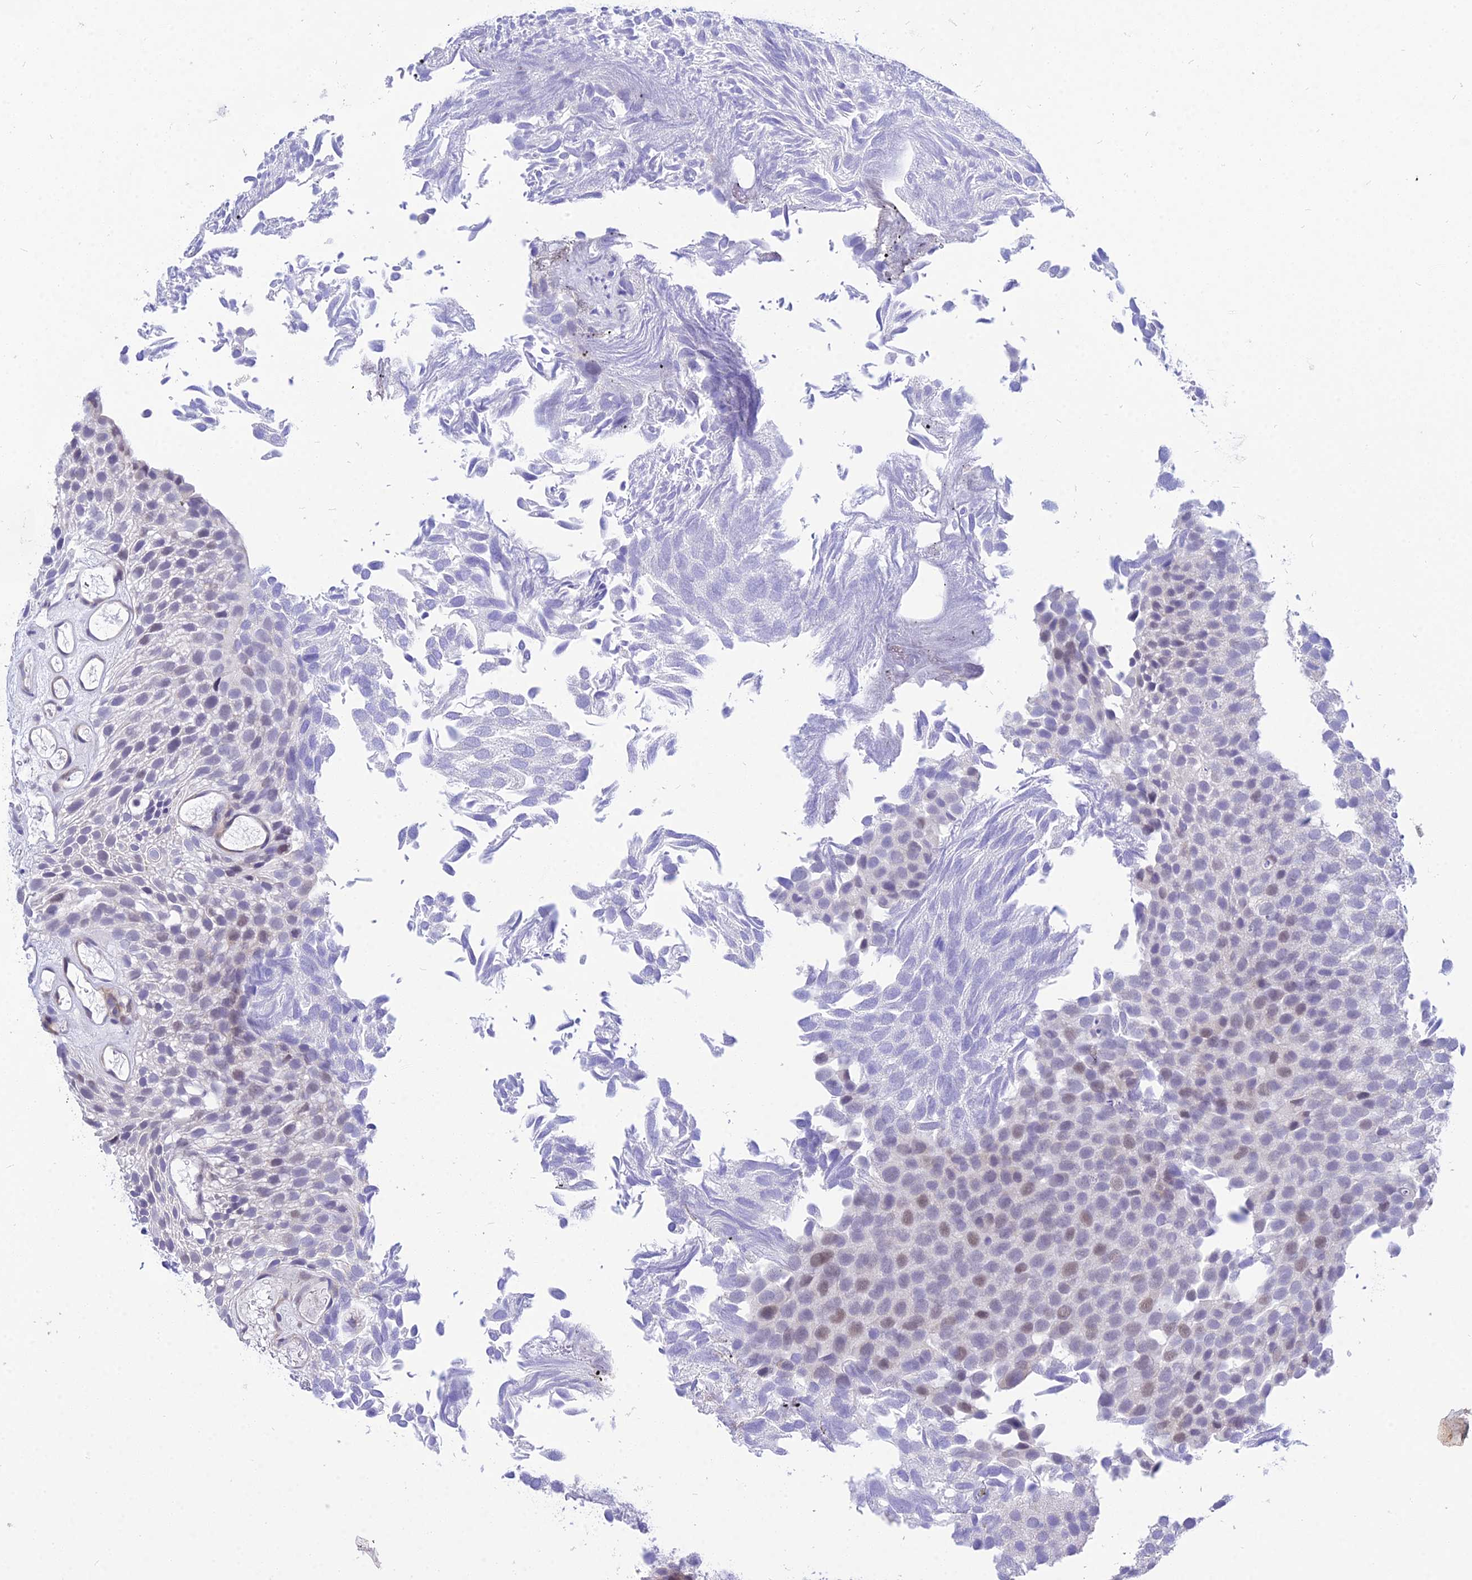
{"staining": {"intensity": "weak", "quantity": "<25%", "location": "nuclear"}, "tissue": "urothelial cancer", "cell_type": "Tumor cells", "image_type": "cancer", "snomed": [{"axis": "morphology", "description": "Urothelial carcinoma, Low grade"}, {"axis": "topography", "description": "Urinary bladder"}], "caption": "An image of urothelial cancer stained for a protein reveals no brown staining in tumor cells.", "gene": "DEFB107A", "patient": {"sex": "male", "age": 89}}